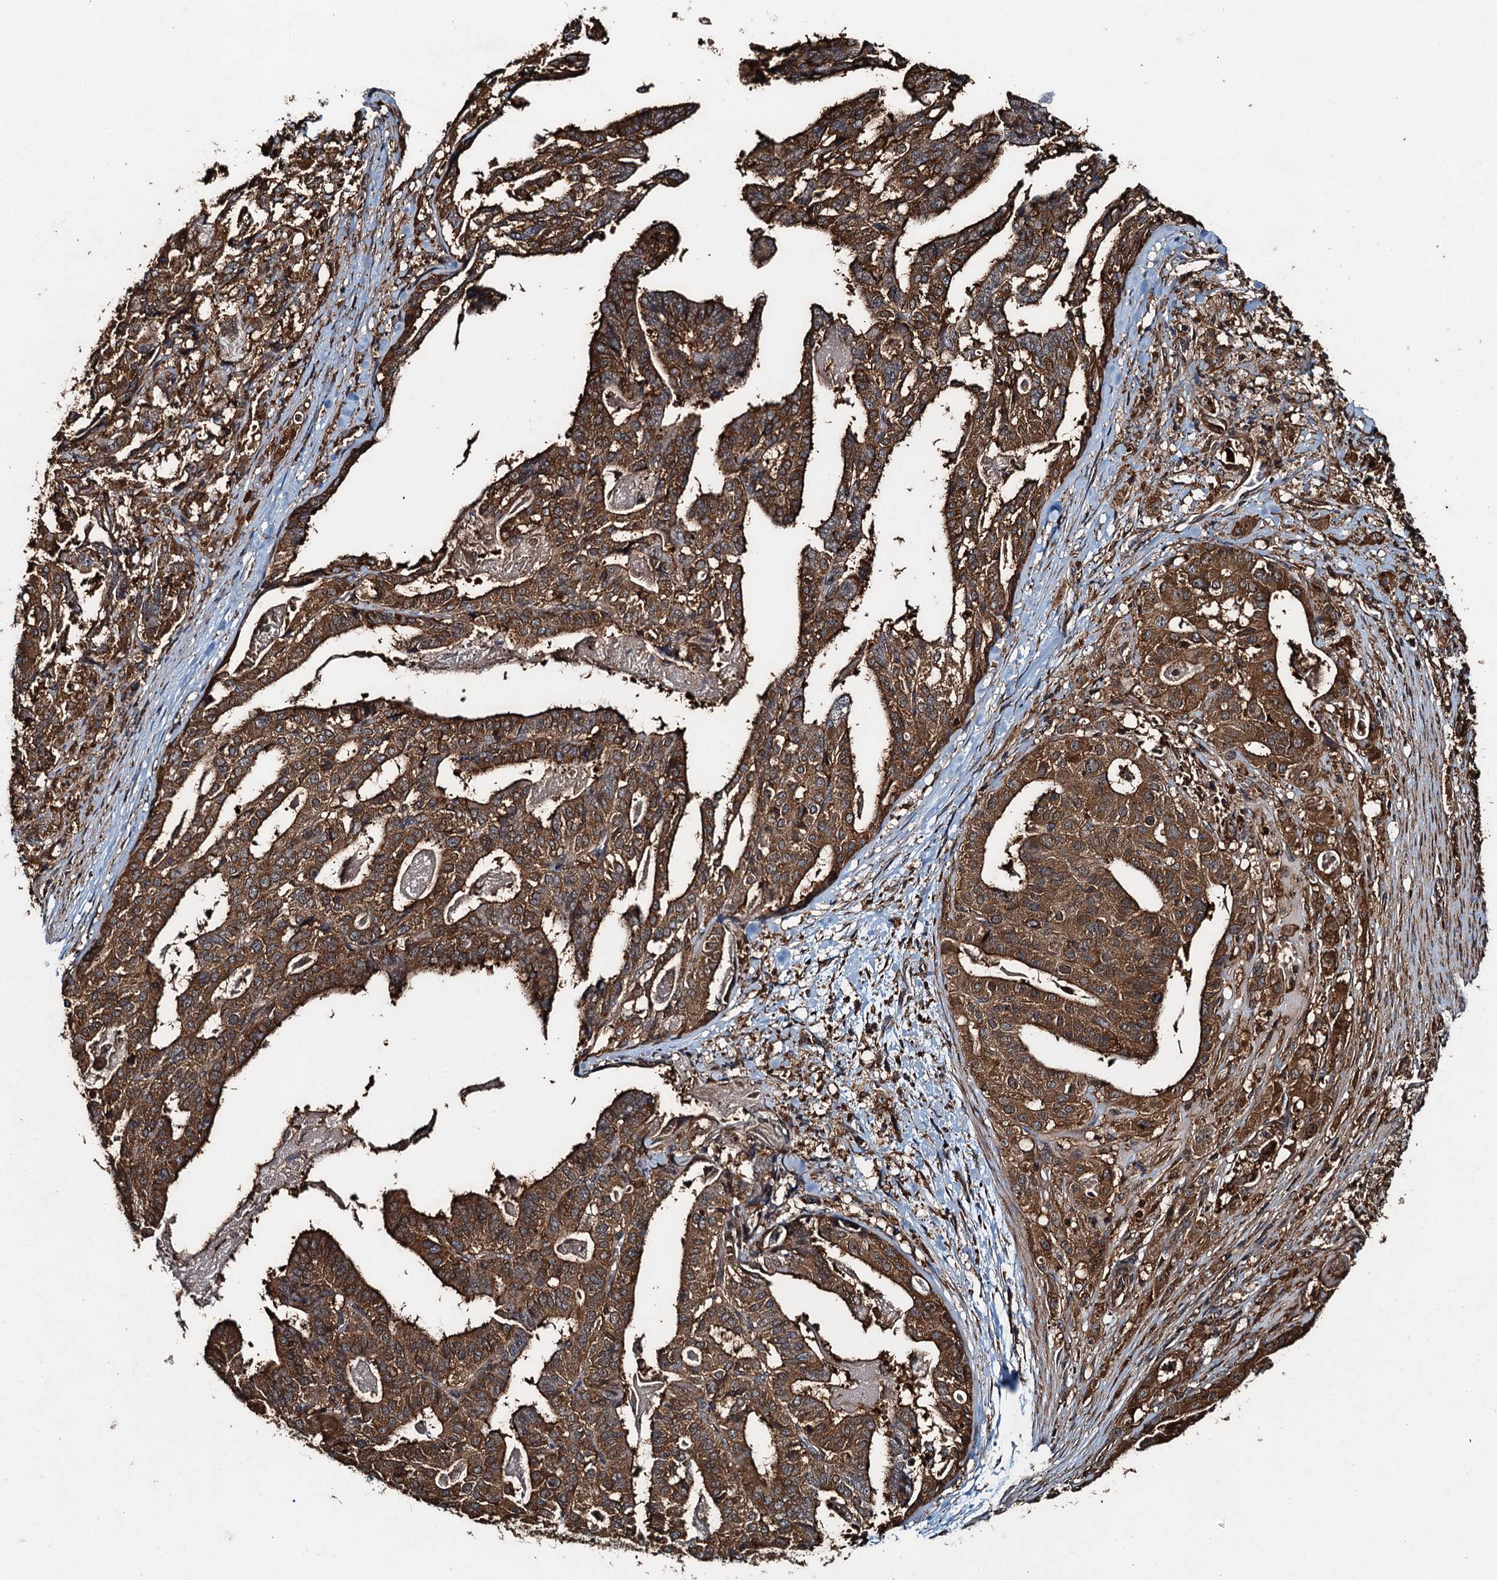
{"staining": {"intensity": "strong", "quantity": ">75%", "location": "cytoplasmic/membranous"}, "tissue": "stomach cancer", "cell_type": "Tumor cells", "image_type": "cancer", "snomed": [{"axis": "morphology", "description": "Adenocarcinoma, NOS"}, {"axis": "topography", "description": "Stomach"}], "caption": "DAB immunohistochemical staining of human stomach adenocarcinoma demonstrates strong cytoplasmic/membranous protein staining in approximately >75% of tumor cells.", "gene": "WHAMM", "patient": {"sex": "male", "age": 48}}